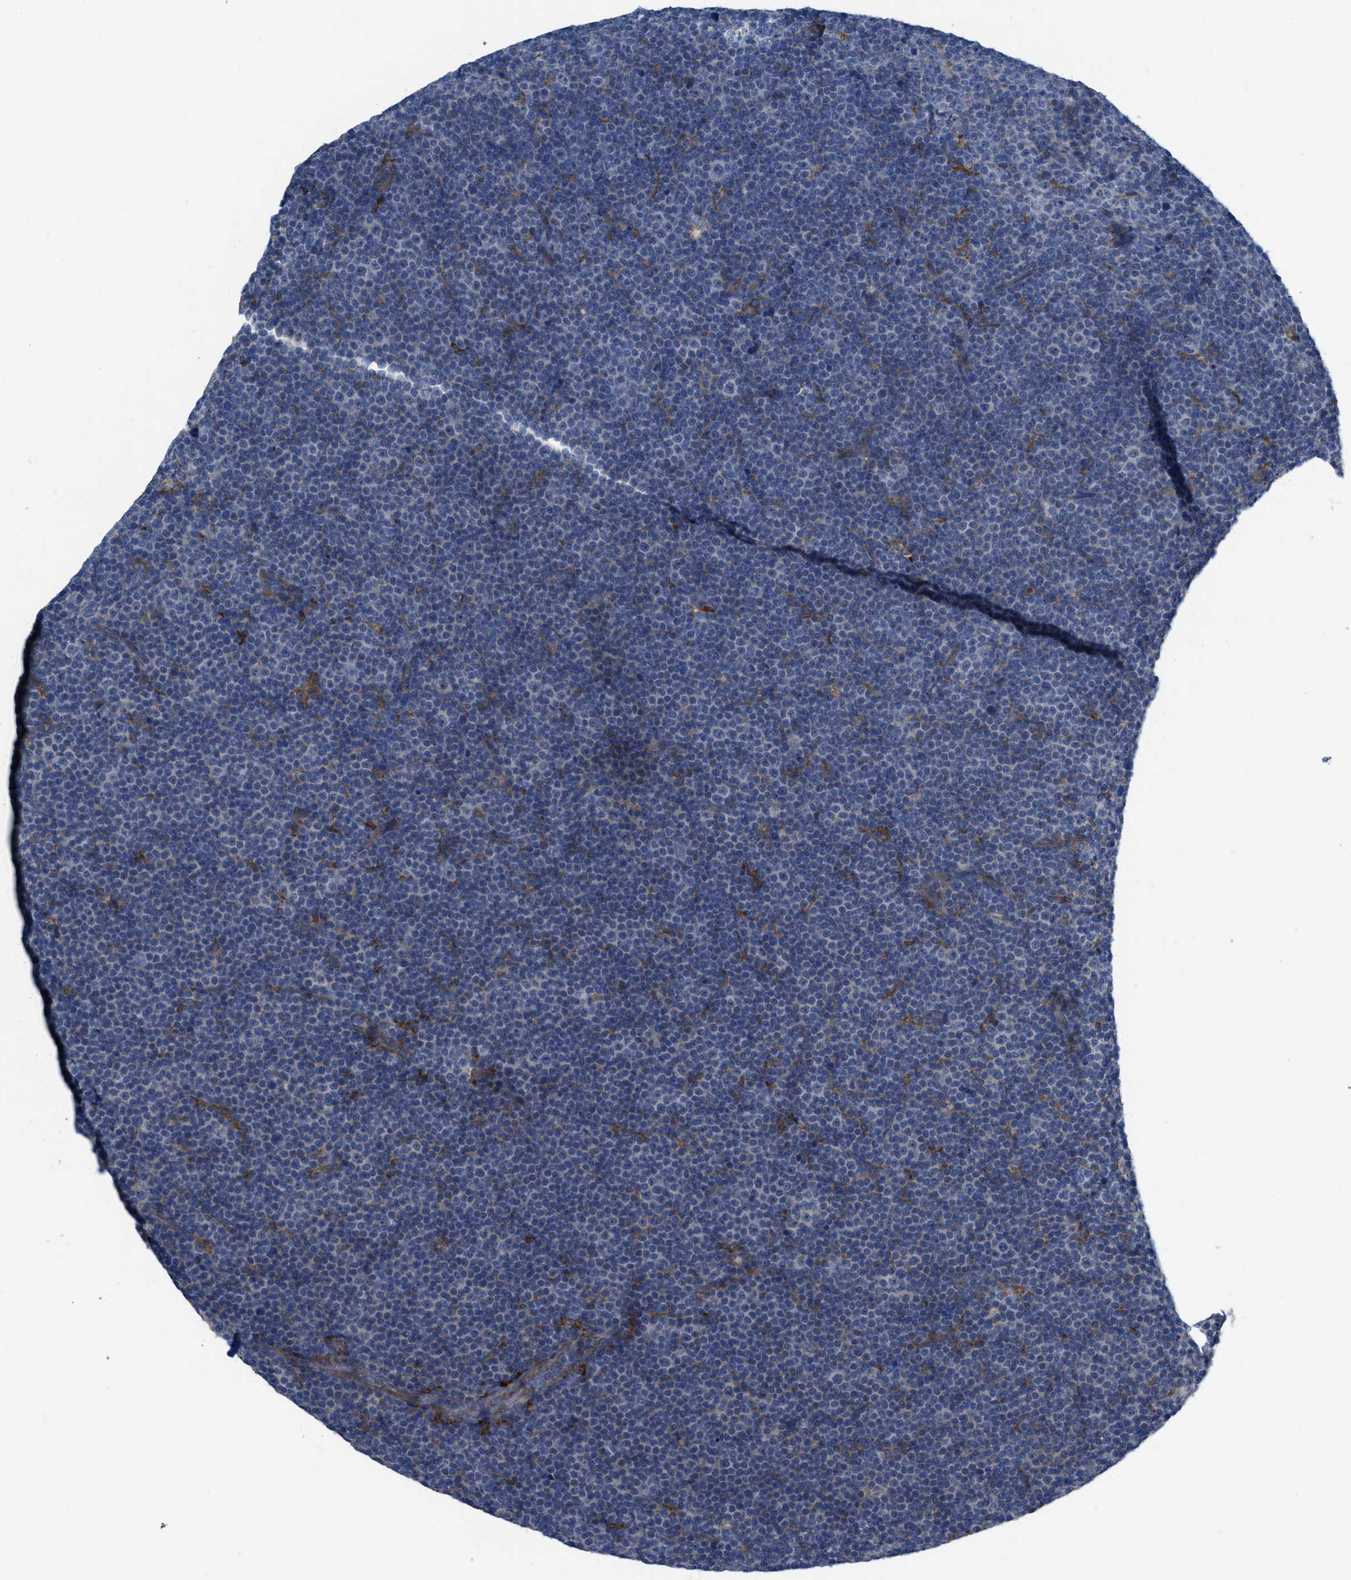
{"staining": {"intensity": "negative", "quantity": "none", "location": "none"}, "tissue": "lymphoma", "cell_type": "Tumor cells", "image_type": "cancer", "snomed": [{"axis": "morphology", "description": "Malignant lymphoma, non-Hodgkin's type, Low grade"}, {"axis": "topography", "description": "Lymph node"}], "caption": "An image of human malignant lymphoma, non-Hodgkin's type (low-grade) is negative for staining in tumor cells.", "gene": "EGFR", "patient": {"sex": "female", "age": 67}}